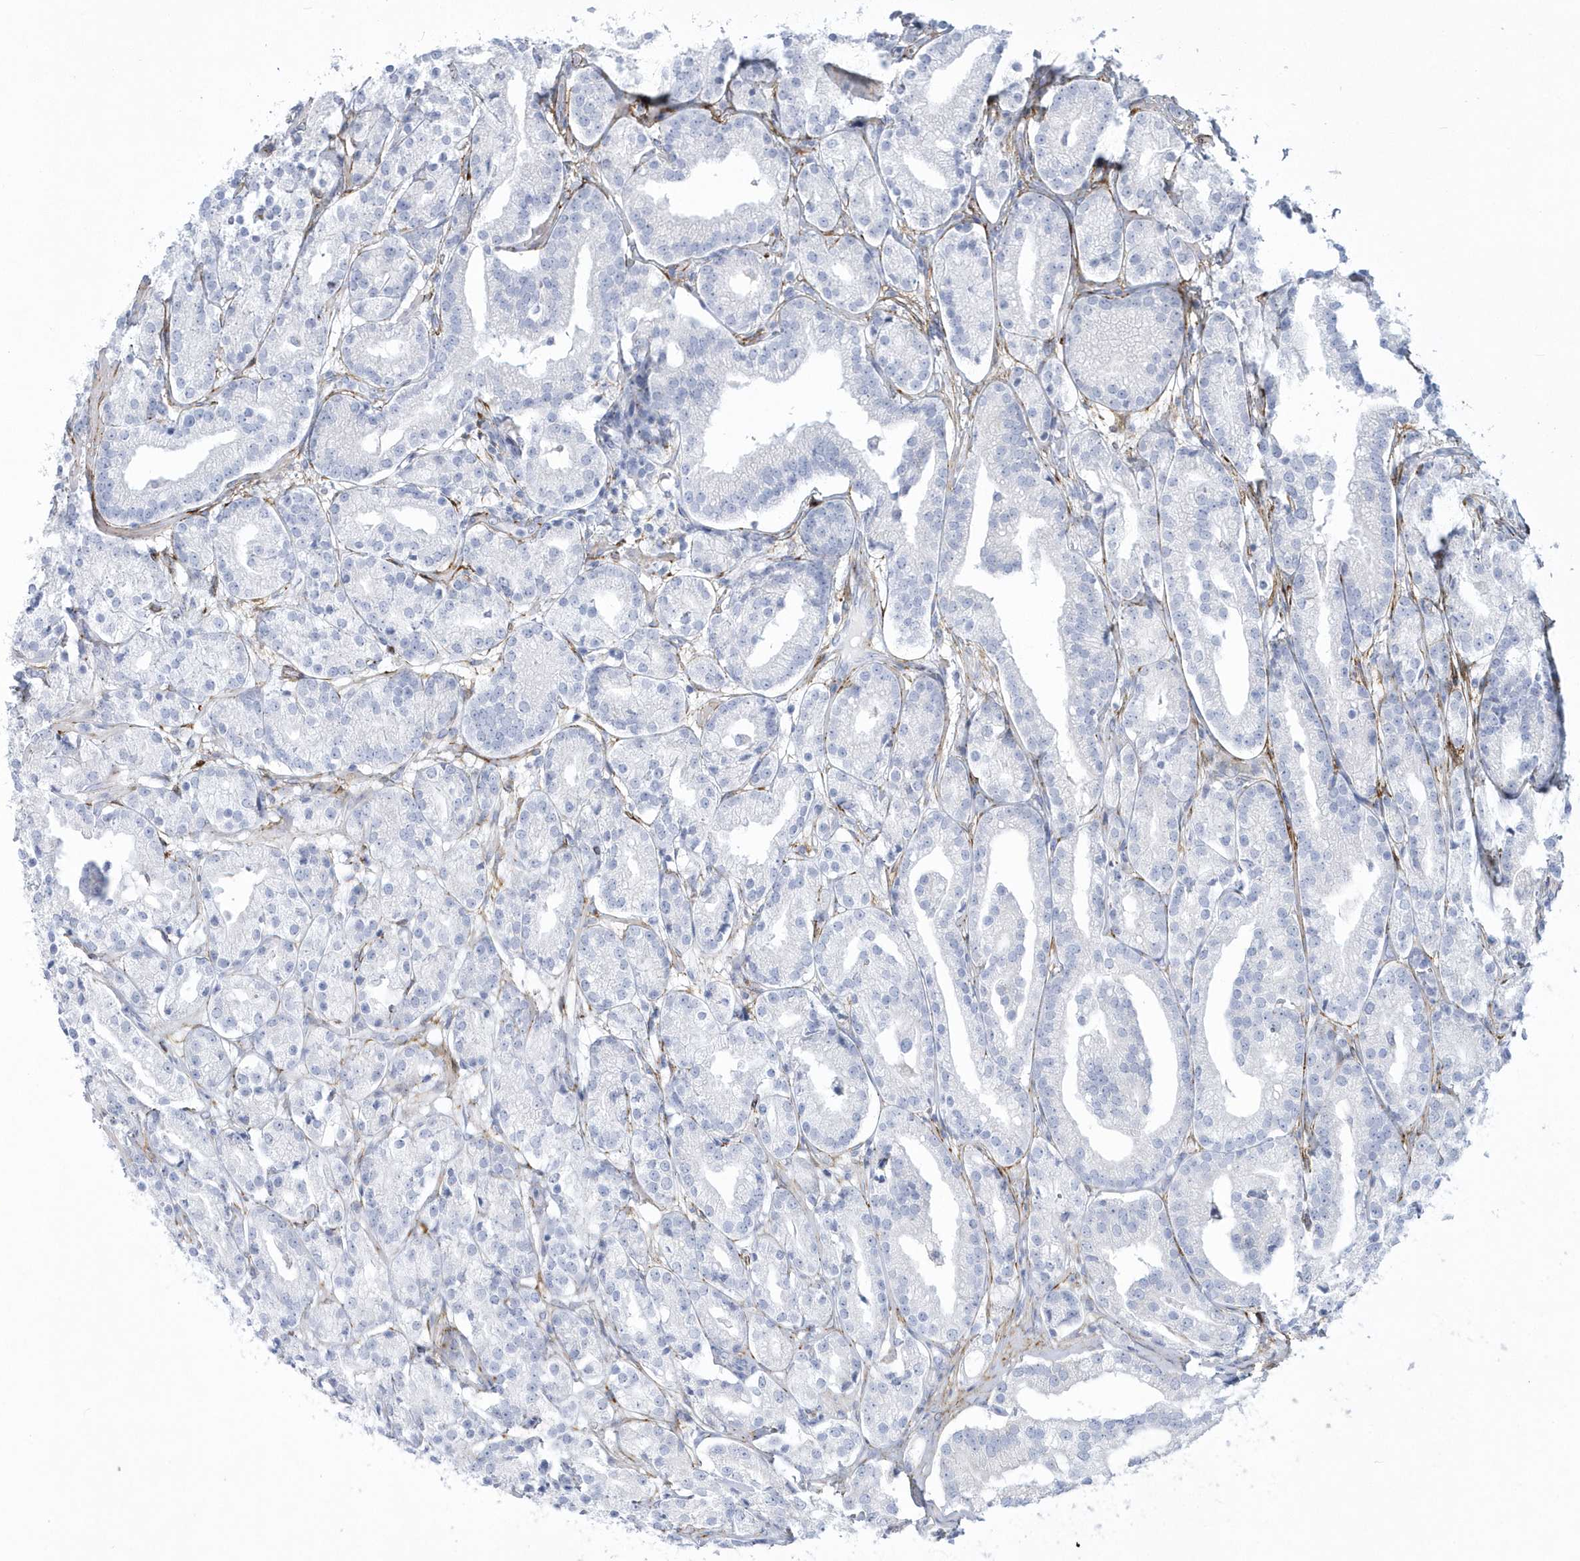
{"staining": {"intensity": "negative", "quantity": "none", "location": "none"}, "tissue": "prostate cancer", "cell_type": "Tumor cells", "image_type": "cancer", "snomed": [{"axis": "morphology", "description": "Adenocarcinoma, High grade"}, {"axis": "topography", "description": "Prostate"}], "caption": "Human prostate cancer (adenocarcinoma (high-grade)) stained for a protein using immunohistochemistry (IHC) reveals no positivity in tumor cells.", "gene": "WDR27", "patient": {"sex": "male", "age": 69}}